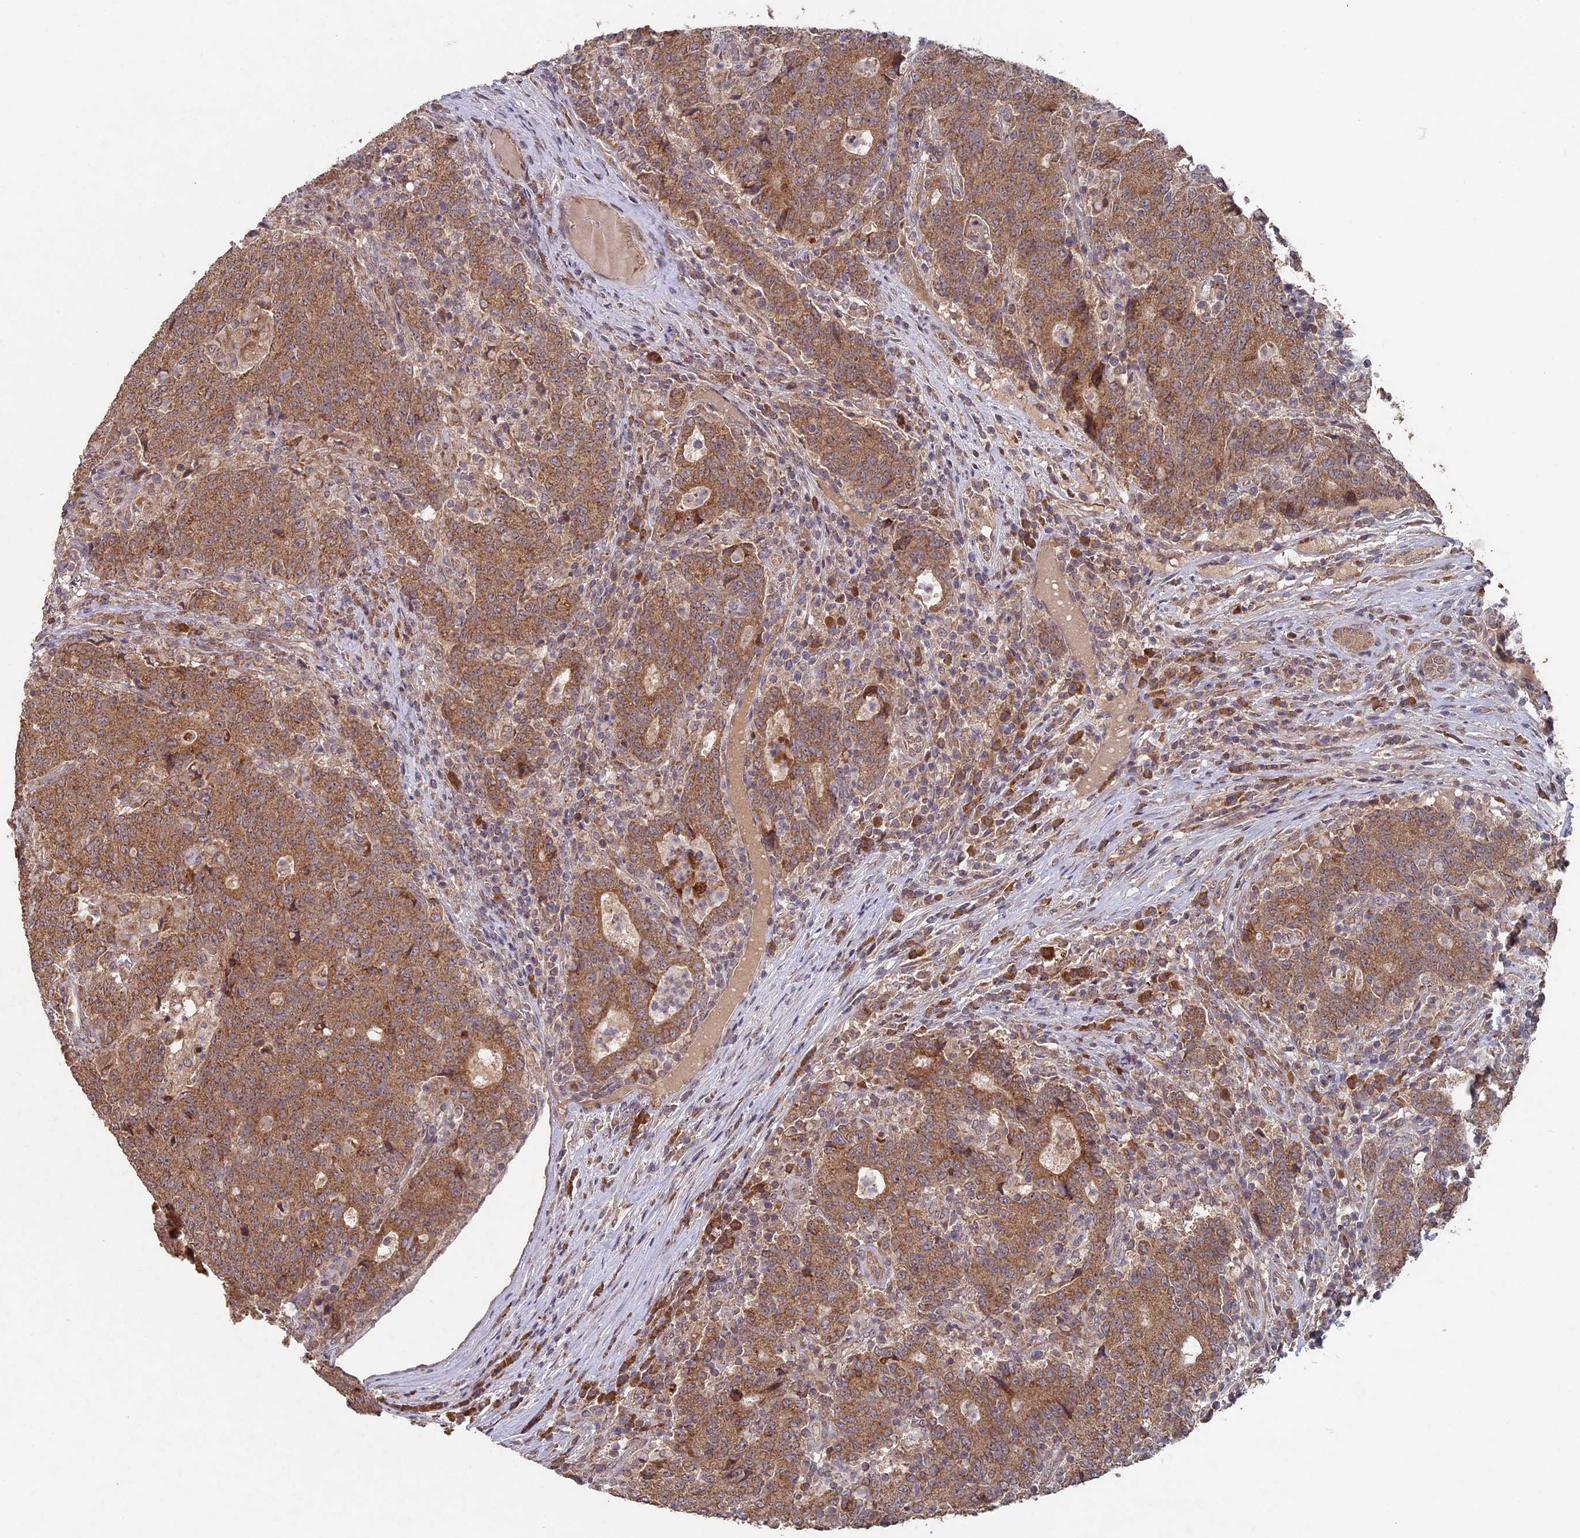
{"staining": {"intensity": "moderate", "quantity": ">75%", "location": "cytoplasmic/membranous"}, "tissue": "colorectal cancer", "cell_type": "Tumor cells", "image_type": "cancer", "snomed": [{"axis": "morphology", "description": "Adenocarcinoma, NOS"}, {"axis": "topography", "description": "Colon"}], "caption": "High-magnification brightfield microscopy of colorectal adenocarcinoma stained with DAB (brown) and counterstained with hematoxylin (blue). tumor cells exhibit moderate cytoplasmic/membranous positivity is identified in approximately>75% of cells. Nuclei are stained in blue.", "gene": "RCCD1", "patient": {"sex": "female", "age": 75}}